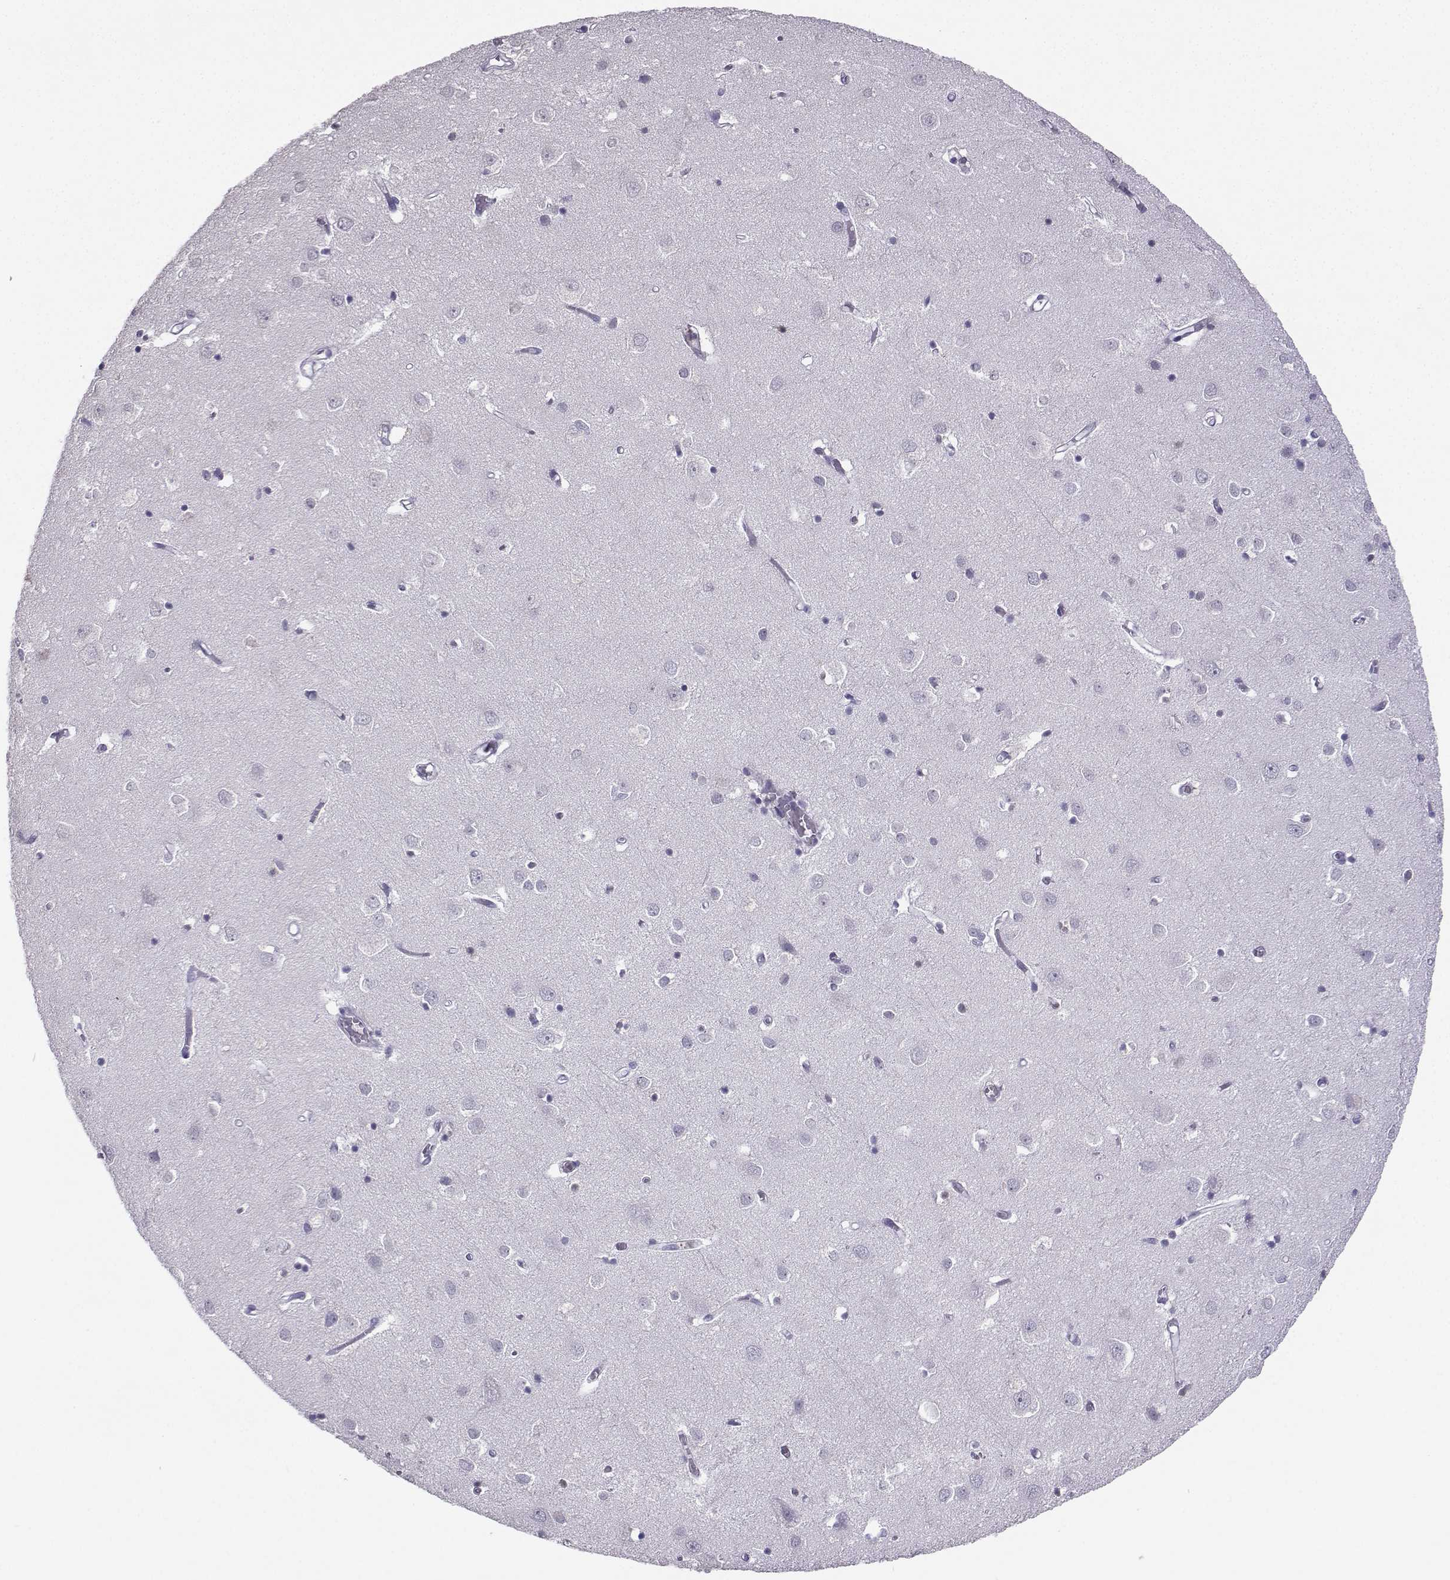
{"staining": {"intensity": "negative", "quantity": "none", "location": "none"}, "tissue": "cerebral cortex", "cell_type": "Endothelial cells", "image_type": "normal", "snomed": [{"axis": "morphology", "description": "Normal tissue, NOS"}, {"axis": "topography", "description": "Cerebral cortex"}], "caption": "A high-resolution image shows IHC staining of unremarkable cerebral cortex, which demonstrates no significant expression in endothelial cells. (Stains: DAB (3,3'-diaminobenzidine) IHC with hematoxylin counter stain, Microscopy: brightfield microscopy at high magnification).", "gene": "TEDC2", "patient": {"sex": "male", "age": 70}}